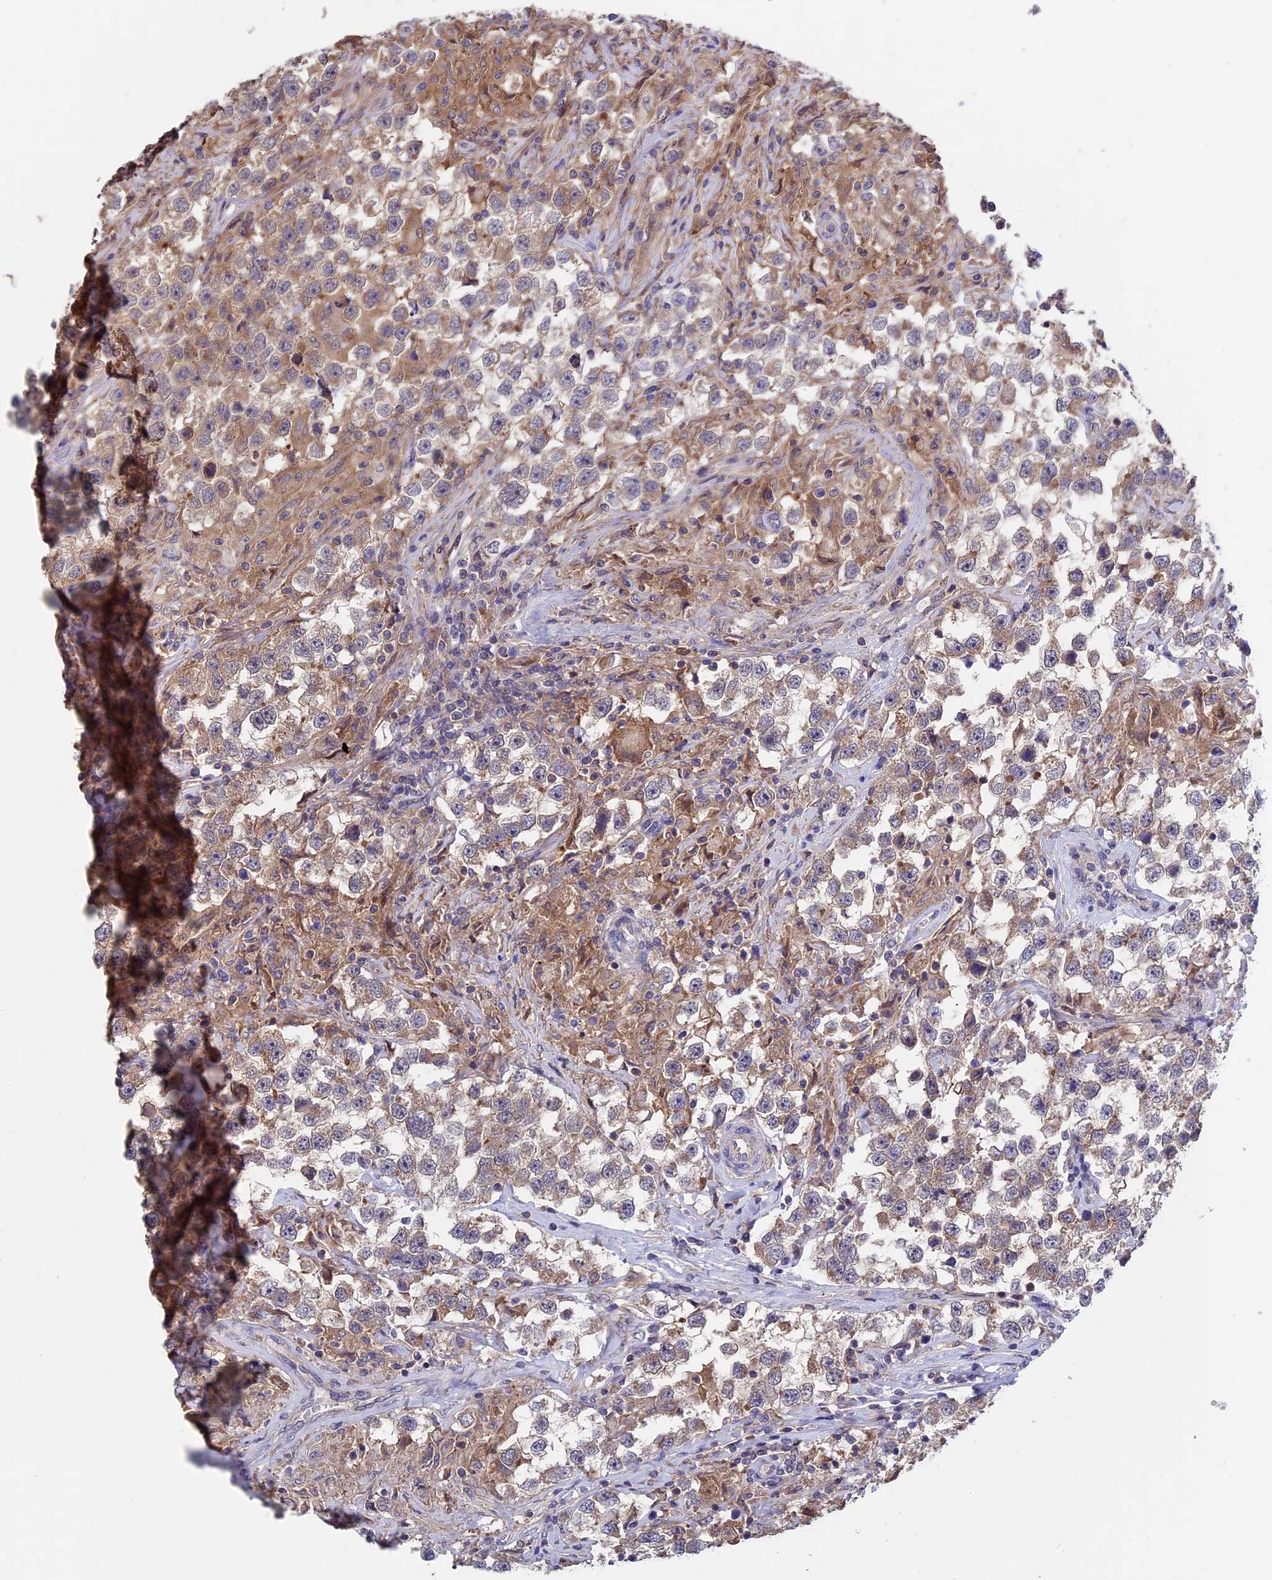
{"staining": {"intensity": "moderate", "quantity": "25%-75%", "location": "cytoplasmic/membranous"}, "tissue": "testis cancer", "cell_type": "Tumor cells", "image_type": "cancer", "snomed": [{"axis": "morphology", "description": "Seminoma, NOS"}, {"axis": "topography", "description": "Testis"}], "caption": "A photomicrograph of testis cancer stained for a protein demonstrates moderate cytoplasmic/membranous brown staining in tumor cells. The staining was performed using DAB, with brown indicating positive protein expression. Nuclei are stained blue with hematoxylin.", "gene": "LCMT1", "patient": {"sex": "male", "age": 46}}